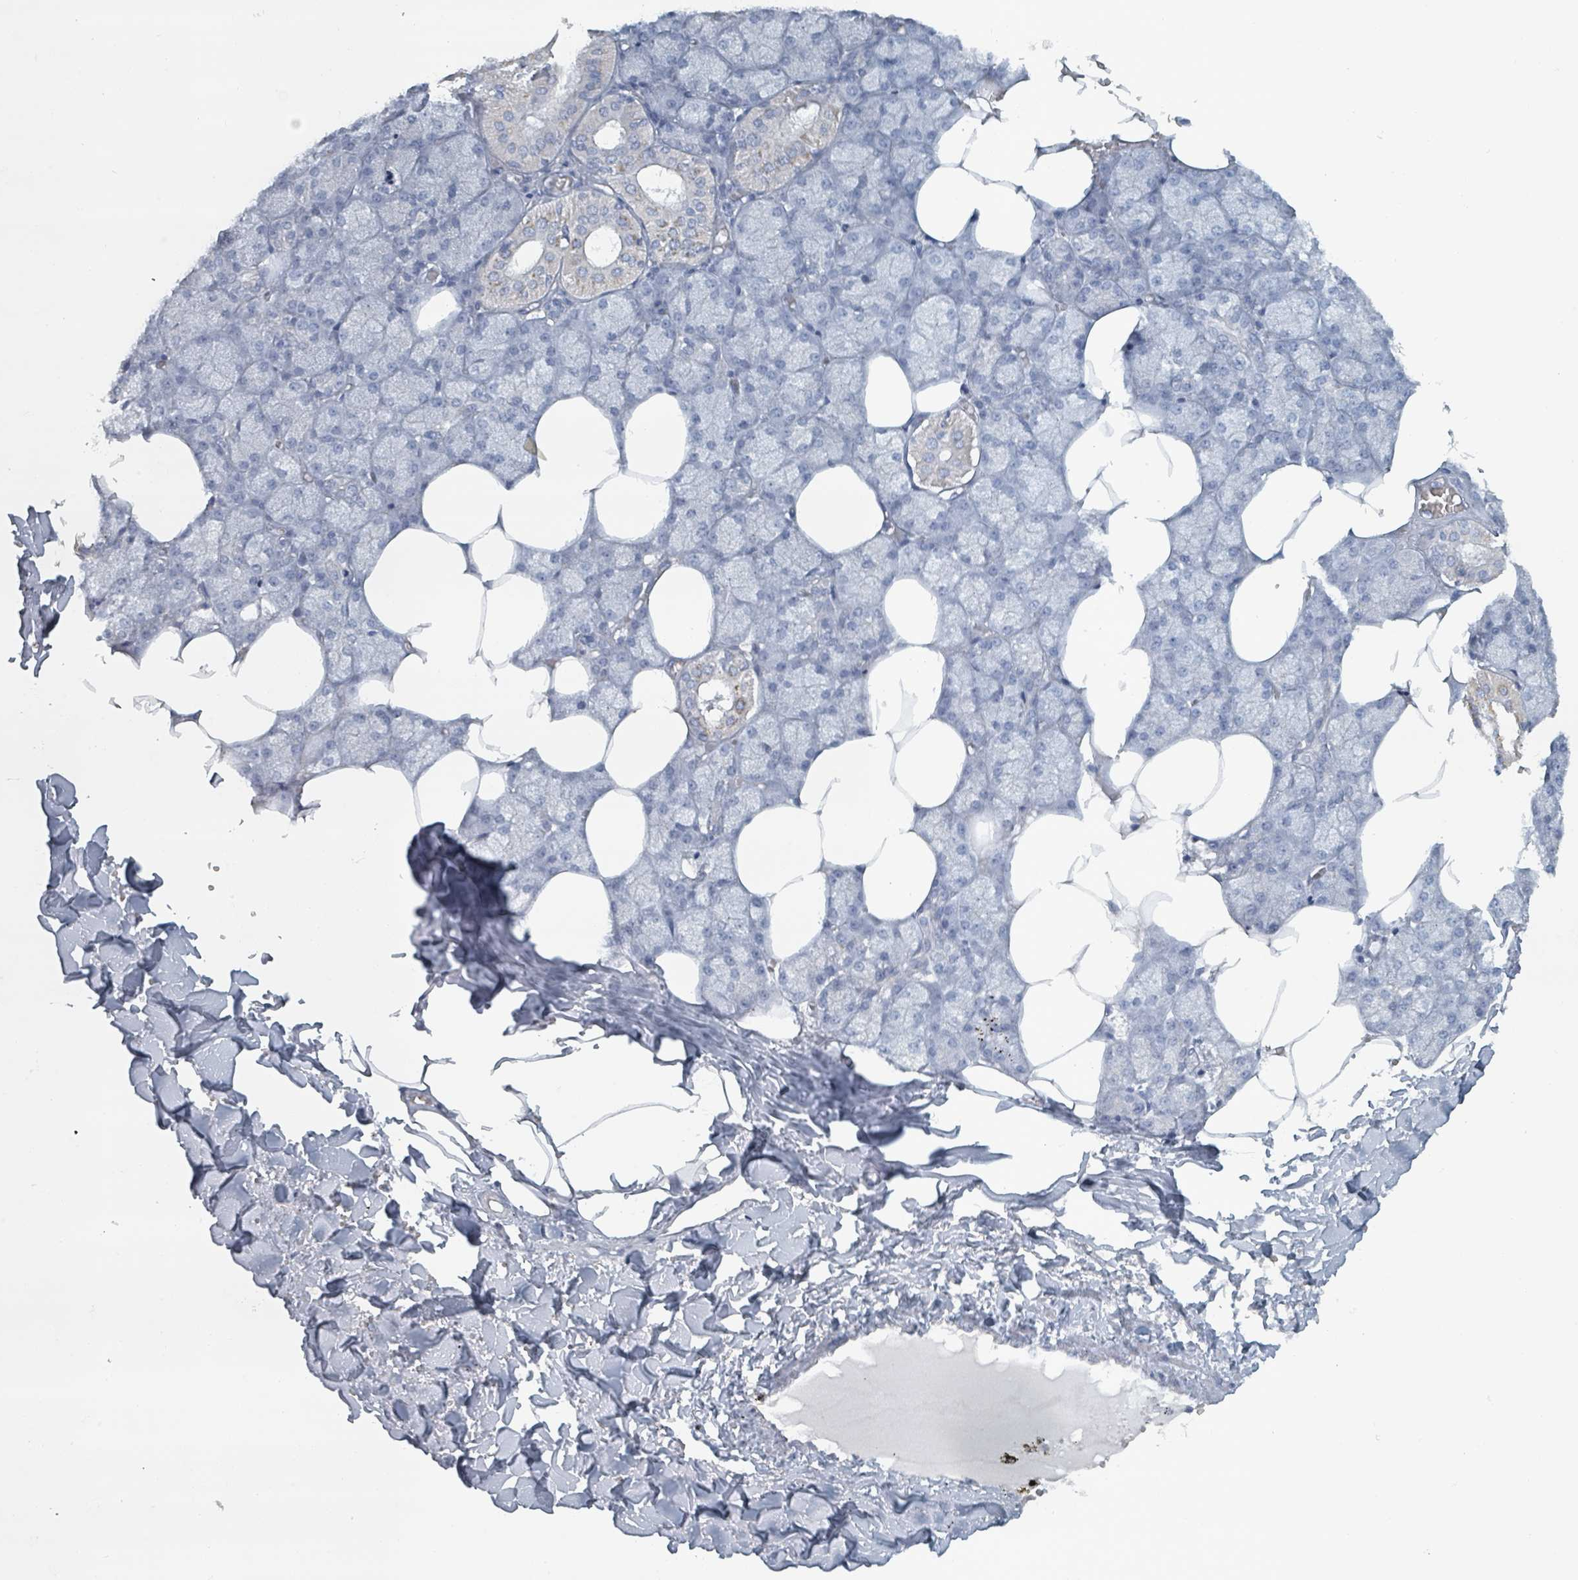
{"staining": {"intensity": "negative", "quantity": "none", "location": "none"}, "tissue": "salivary gland", "cell_type": "Glandular cells", "image_type": "normal", "snomed": [{"axis": "morphology", "description": "Normal tissue, NOS"}, {"axis": "topography", "description": "Salivary gland"}], "caption": "High power microscopy photomicrograph of an immunohistochemistry photomicrograph of benign salivary gland, revealing no significant expression in glandular cells.", "gene": "HEATR5A", "patient": {"sex": "male", "age": 62}}